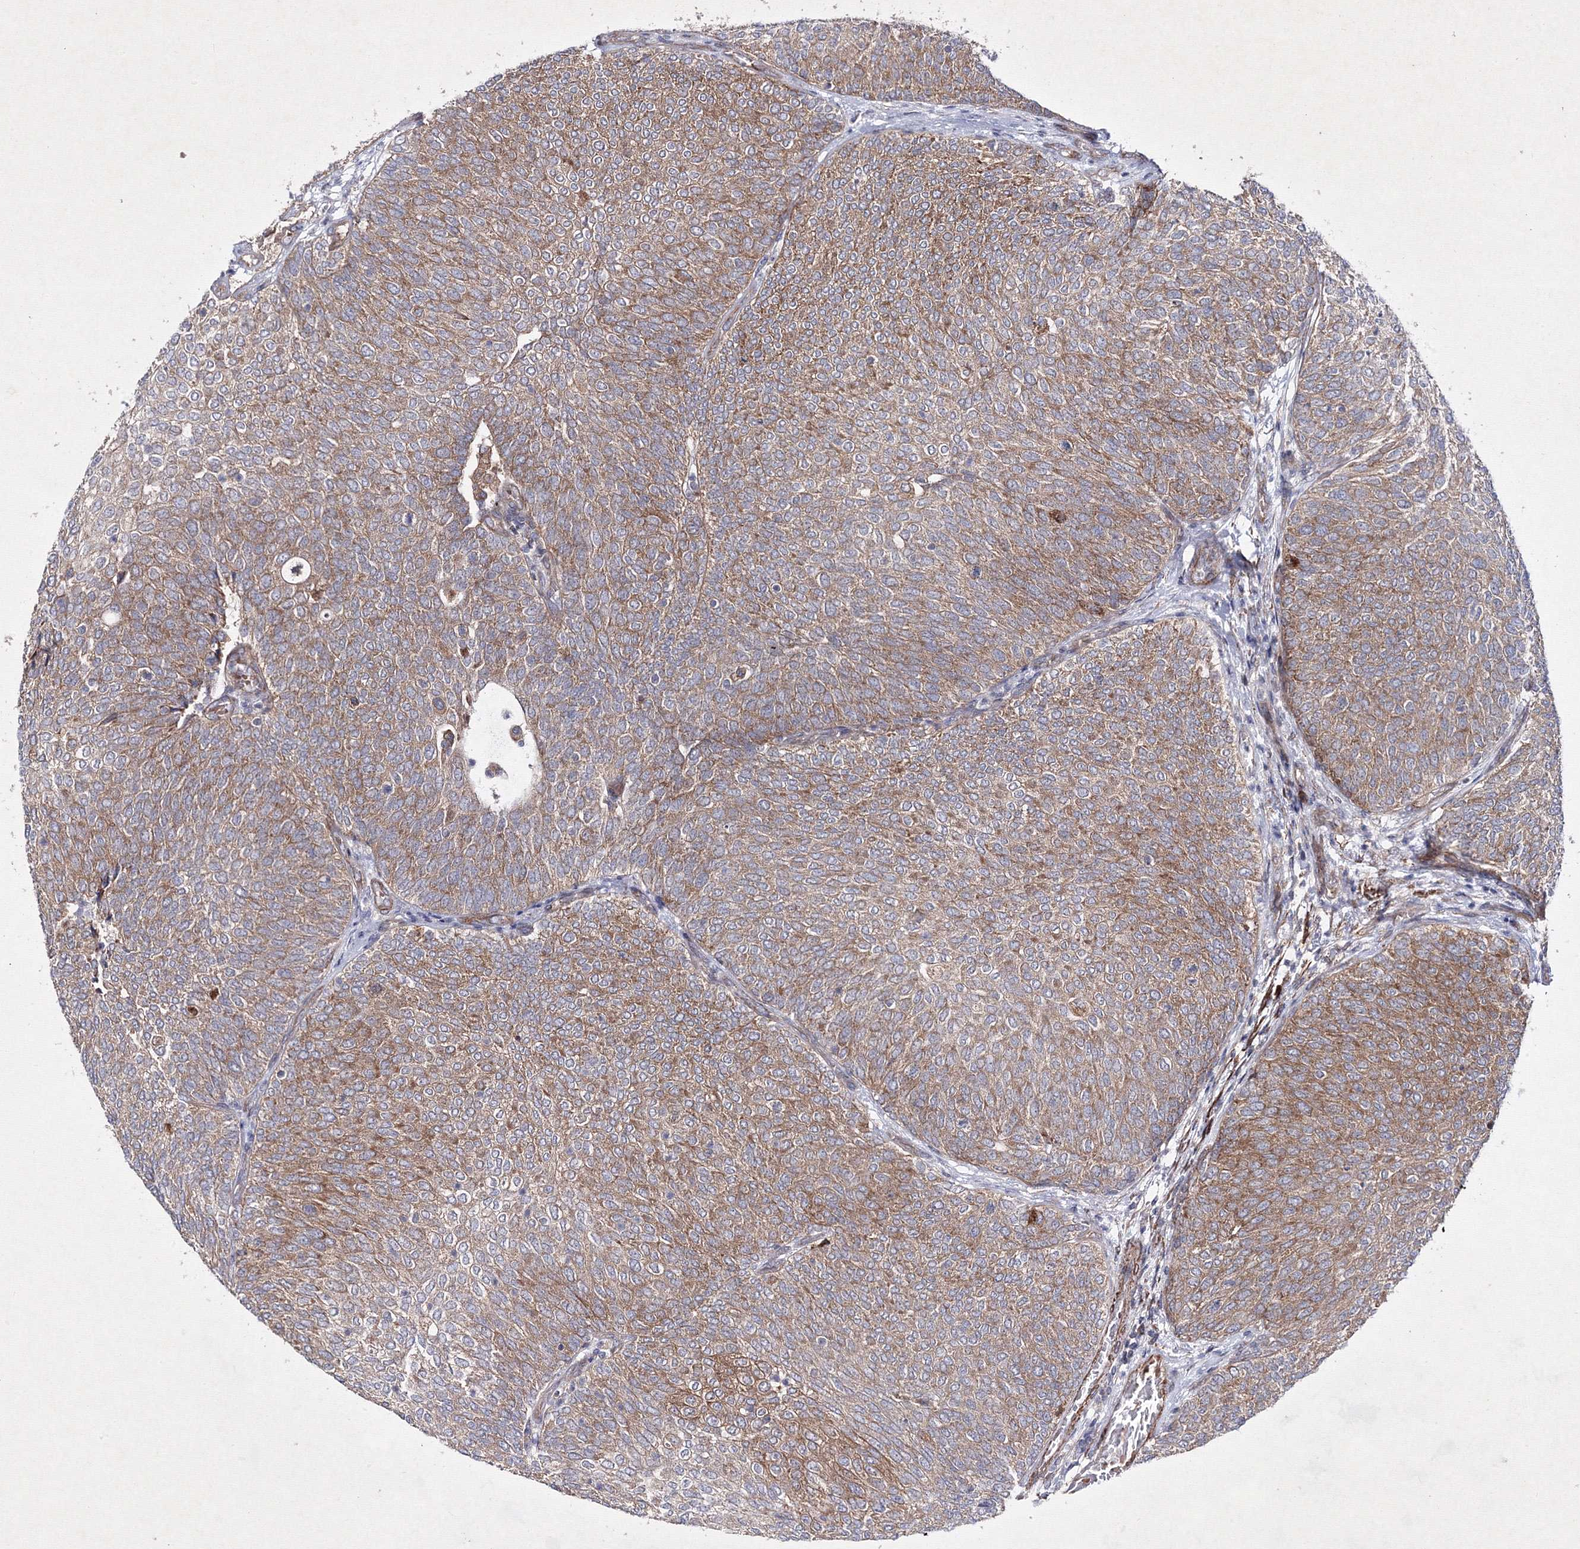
{"staining": {"intensity": "moderate", "quantity": ">75%", "location": "cytoplasmic/membranous"}, "tissue": "urothelial cancer", "cell_type": "Tumor cells", "image_type": "cancer", "snomed": [{"axis": "morphology", "description": "Urothelial carcinoma, Low grade"}, {"axis": "topography", "description": "Urinary bladder"}], "caption": "Immunohistochemistry (IHC) photomicrograph of human urothelial cancer stained for a protein (brown), which reveals medium levels of moderate cytoplasmic/membranous staining in about >75% of tumor cells.", "gene": "GFM1", "patient": {"sex": "female", "age": 79}}